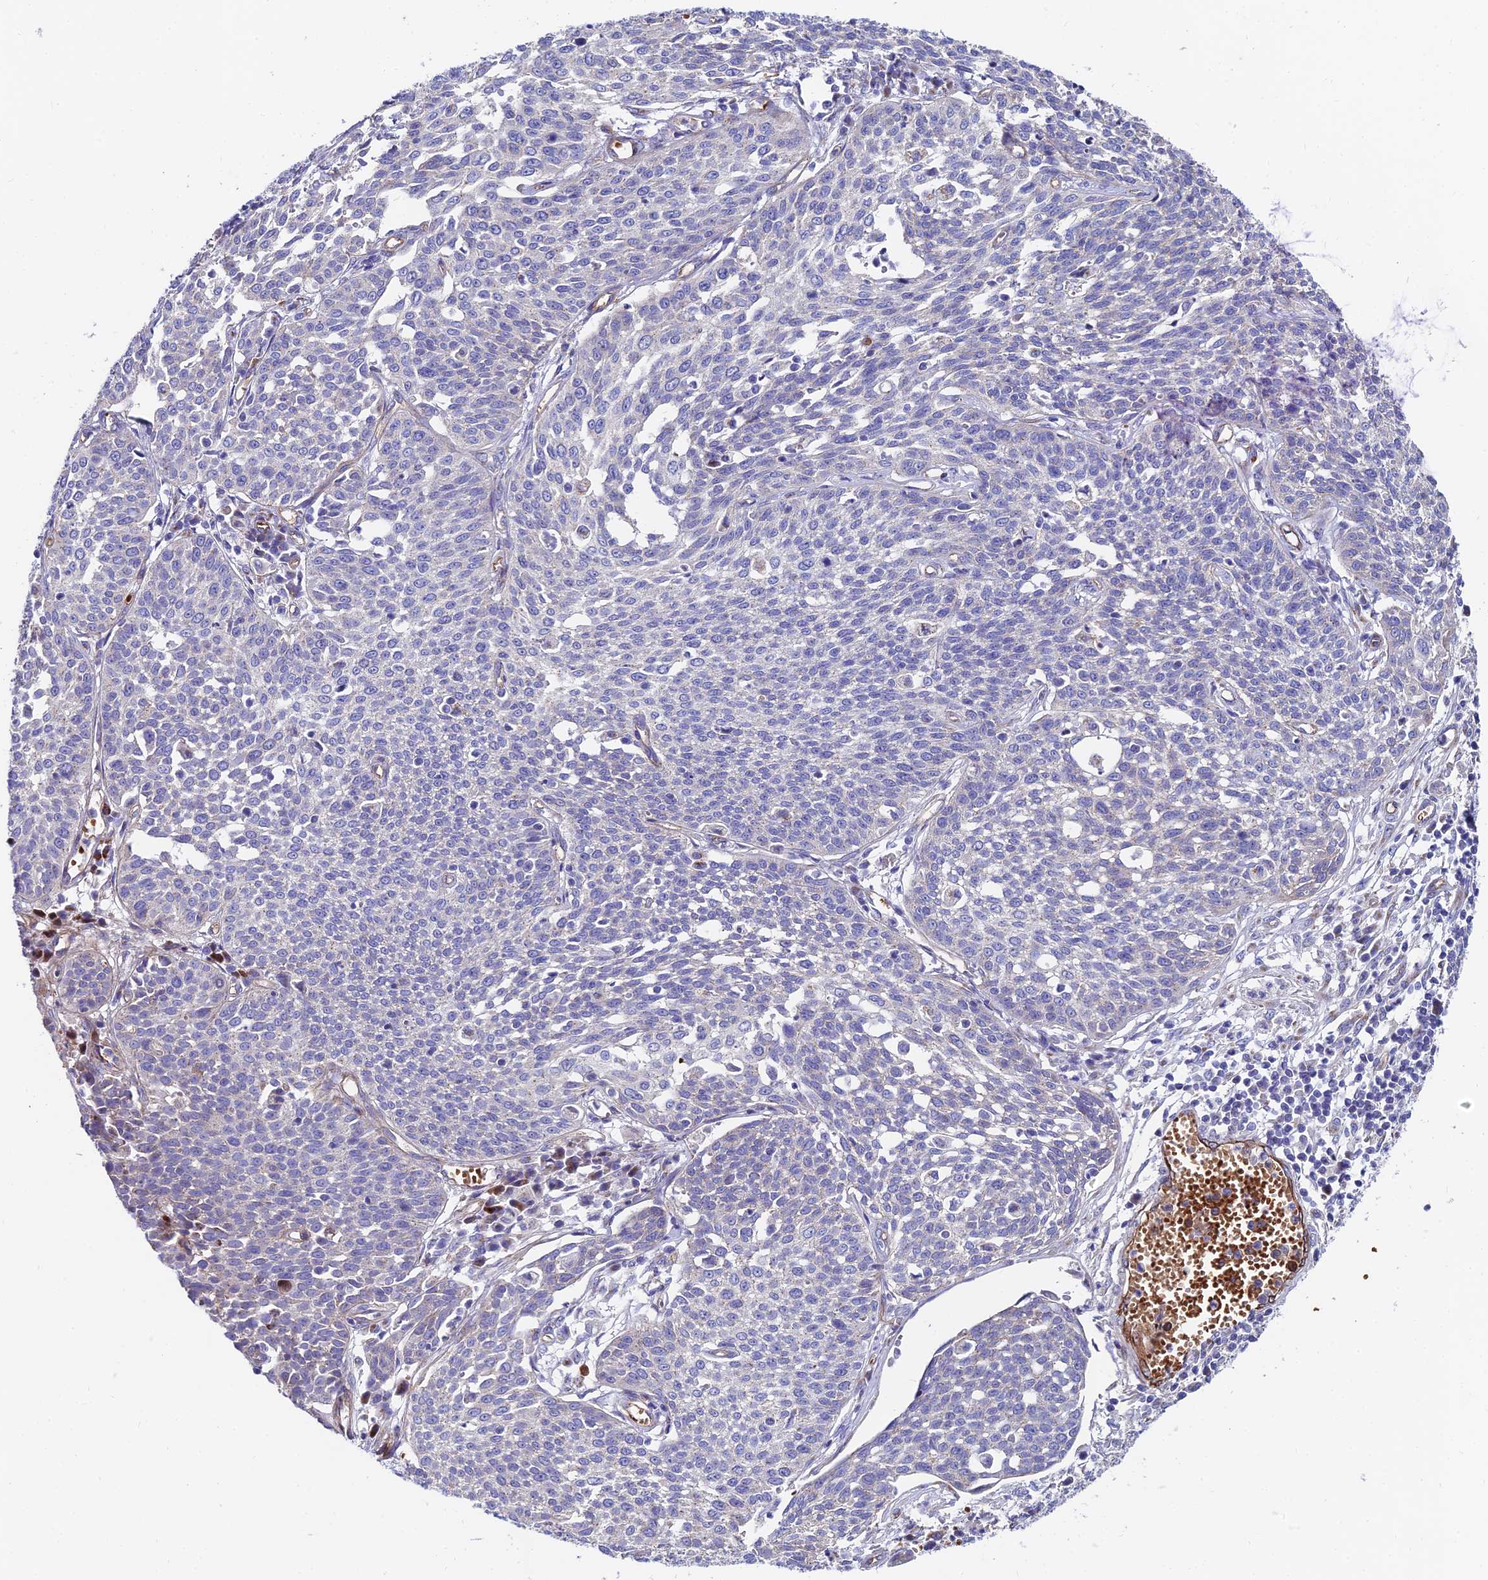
{"staining": {"intensity": "negative", "quantity": "none", "location": "none"}, "tissue": "cervical cancer", "cell_type": "Tumor cells", "image_type": "cancer", "snomed": [{"axis": "morphology", "description": "Squamous cell carcinoma, NOS"}, {"axis": "topography", "description": "Cervix"}], "caption": "Immunohistochemistry micrograph of neoplastic tissue: human squamous cell carcinoma (cervical) stained with DAB (3,3'-diaminobenzidine) demonstrates no significant protein expression in tumor cells. (Stains: DAB immunohistochemistry (IHC) with hematoxylin counter stain, Microscopy: brightfield microscopy at high magnification).", "gene": "ADGRF3", "patient": {"sex": "female", "age": 34}}